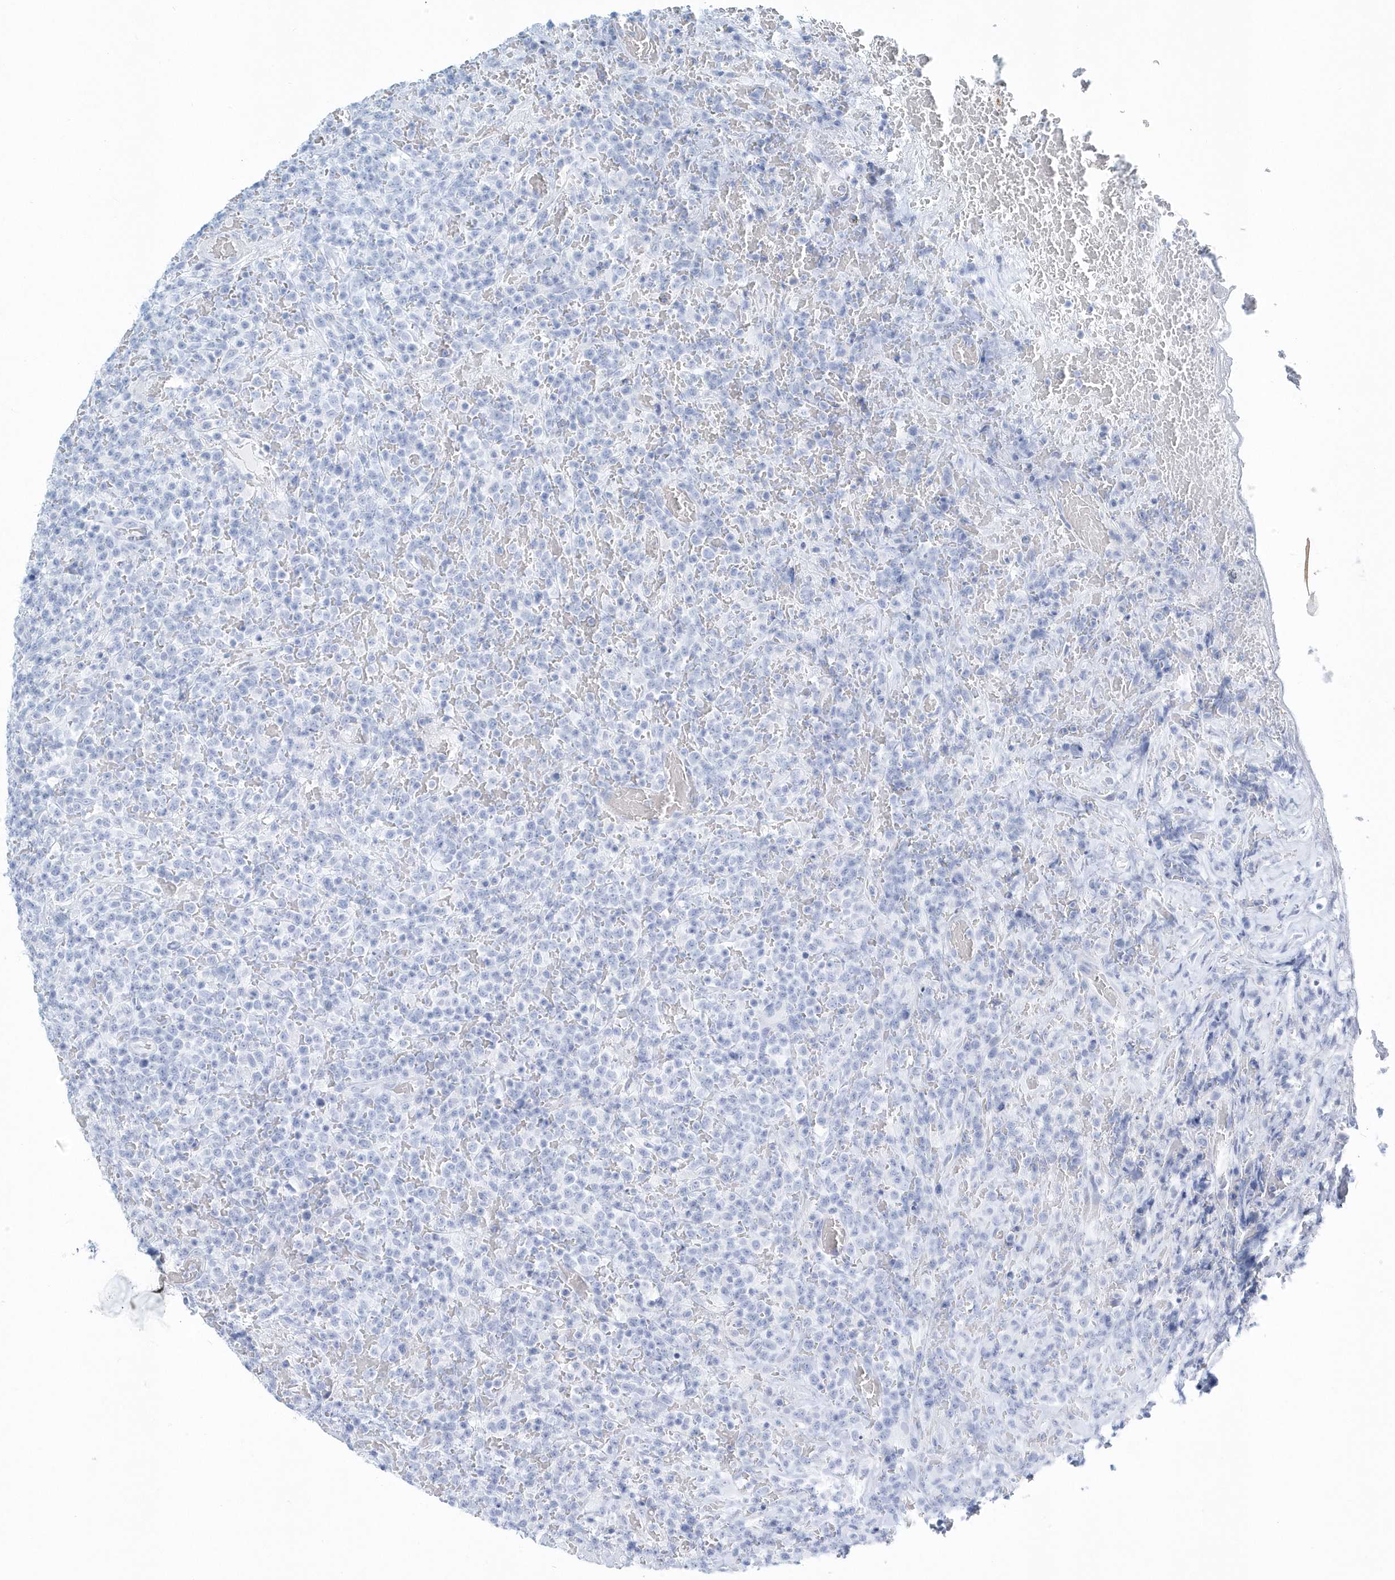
{"staining": {"intensity": "negative", "quantity": "none", "location": "none"}, "tissue": "lymphoma", "cell_type": "Tumor cells", "image_type": "cancer", "snomed": [{"axis": "morphology", "description": "Malignant lymphoma, non-Hodgkin's type, High grade"}, {"axis": "topography", "description": "Colon"}], "caption": "High power microscopy histopathology image of an IHC micrograph of lymphoma, revealing no significant expression in tumor cells.", "gene": "PTPRO", "patient": {"sex": "female", "age": 53}}